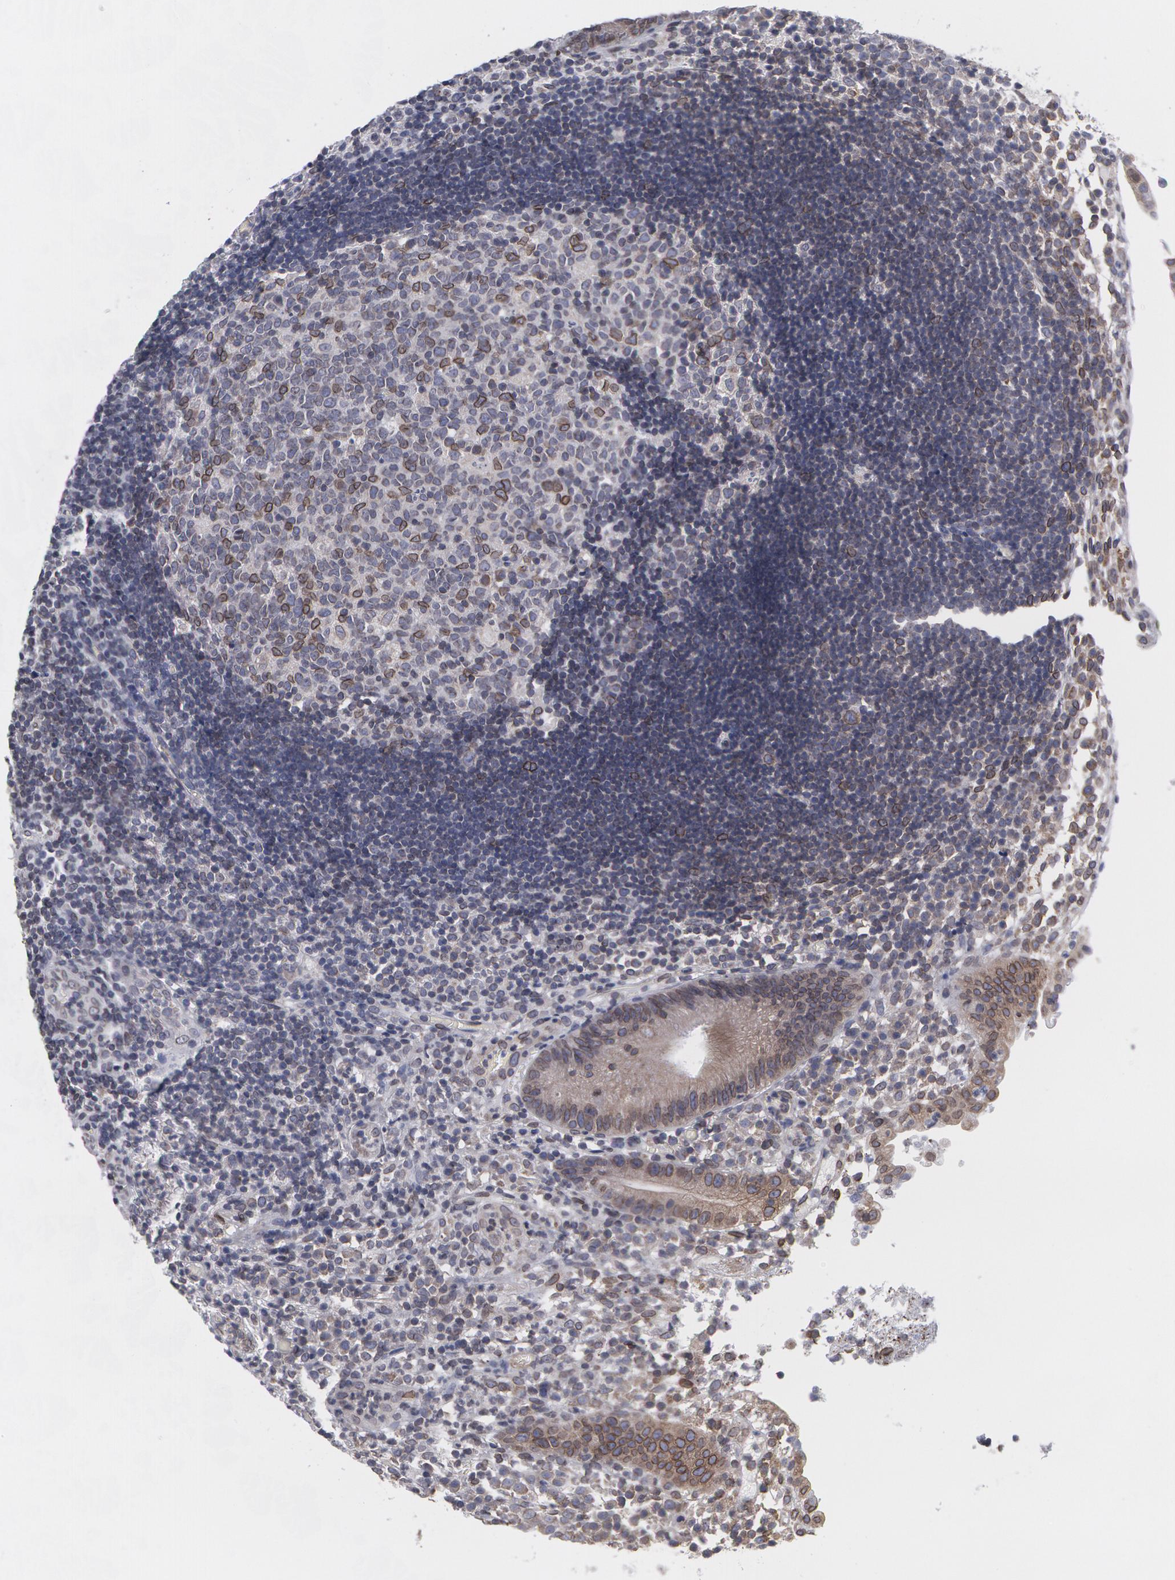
{"staining": {"intensity": "moderate", "quantity": ">75%", "location": "cytoplasmic/membranous"}, "tissue": "appendix", "cell_type": "Glandular cells", "image_type": "normal", "snomed": [{"axis": "morphology", "description": "Normal tissue, NOS"}, {"axis": "topography", "description": "Appendix"}], "caption": "Glandular cells display medium levels of moderate cytoplasmic/membranous expression in approximately >75% of cells in normal appendix. The protein of interest is shown in brown color, while the nuclei are stained blue.", "gene": "EMD", "patient": {"sex": "male", "age": 25}}